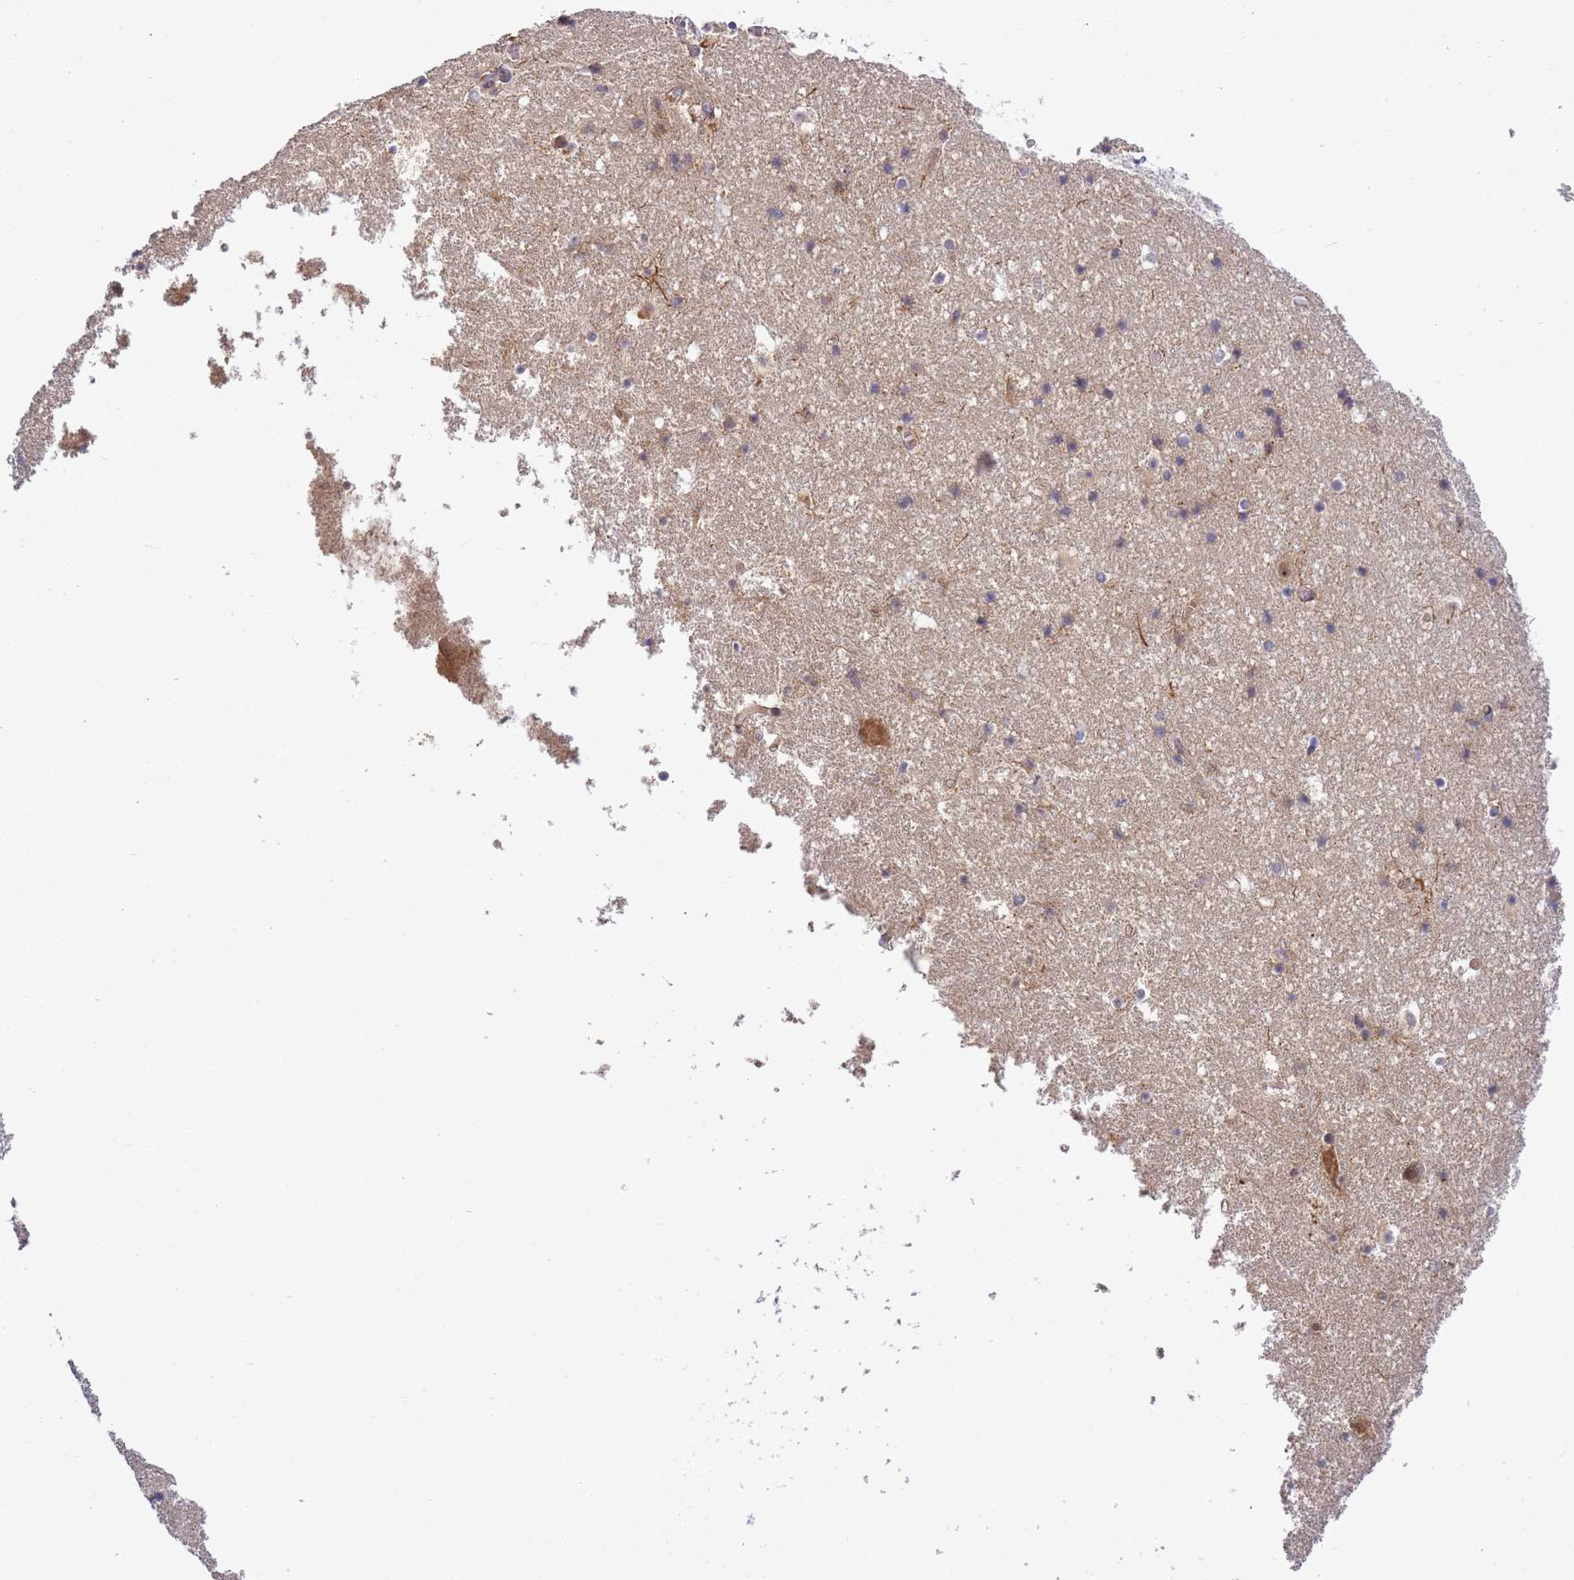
{"staining": {"intensity": "negative", "quantity": "none", "location": "none"}, "tissue": "hippocampus", "cell_type": "Glial cells", "image_type": "normal", "snomed": [{"axis": "morphology", "description": "Normal tissue, NOS"}, {"axis": "topography", "description": "Hippocampus"}], "caption": "The photomicrograph displays no staining of glial cells in benign hippocampus. The staining was performed using DAB (3,3'-diaminobenzidine) to visualize the protein expression in brown, while the nuclei were stained in blue with hematoxylin (Magnification: 20x).", "gene": "EIF2B2", "patient": {"sex": "female", "age": 52}}